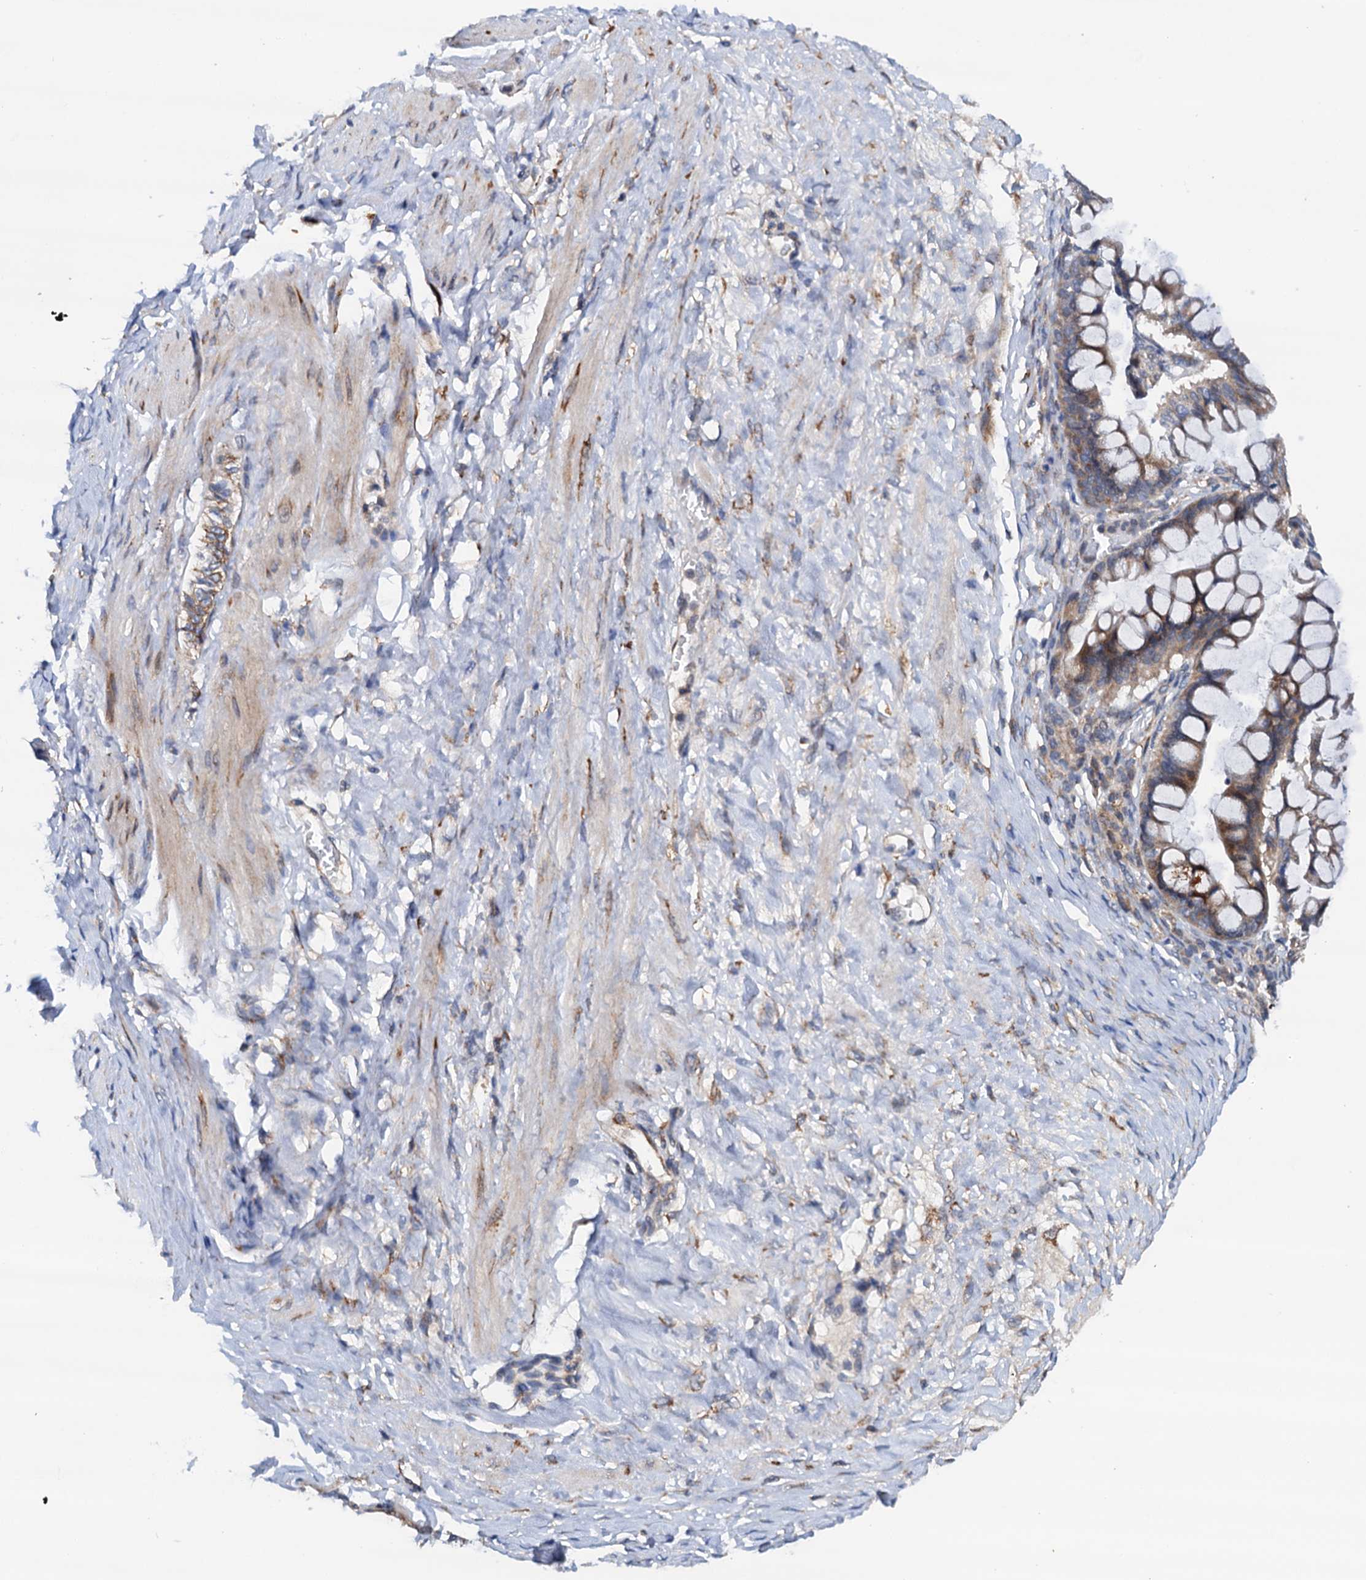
{"staining": {"intensity": "moderate", "quantity": ">75%", "location": "cytoplasmic/membranous"}, "tissue": "ovarian cancer", "cell_type": "Tumor cells", "image_type": "cancer", "snomed": [{"axis": "morphology", "description": "Cystadenocarcinoma, mucinous, NOS"}, {"axis": "topography", "description": "Ovary"}], "caption": "Immunohistochemistry (IHC) micrograph of neoplastic tissue: ovarian cancer (mucinous cystadenocarcinoma) stained using immunohistochemistry reveals medium levels of moderate protein expression localized specifically in the cytoplasmic/membranous of tumor cells, appearing as a cytoplasmic/membranous brown color.", "gene": "RASSF9", "patient": {"sex": "female", "age": 73}}